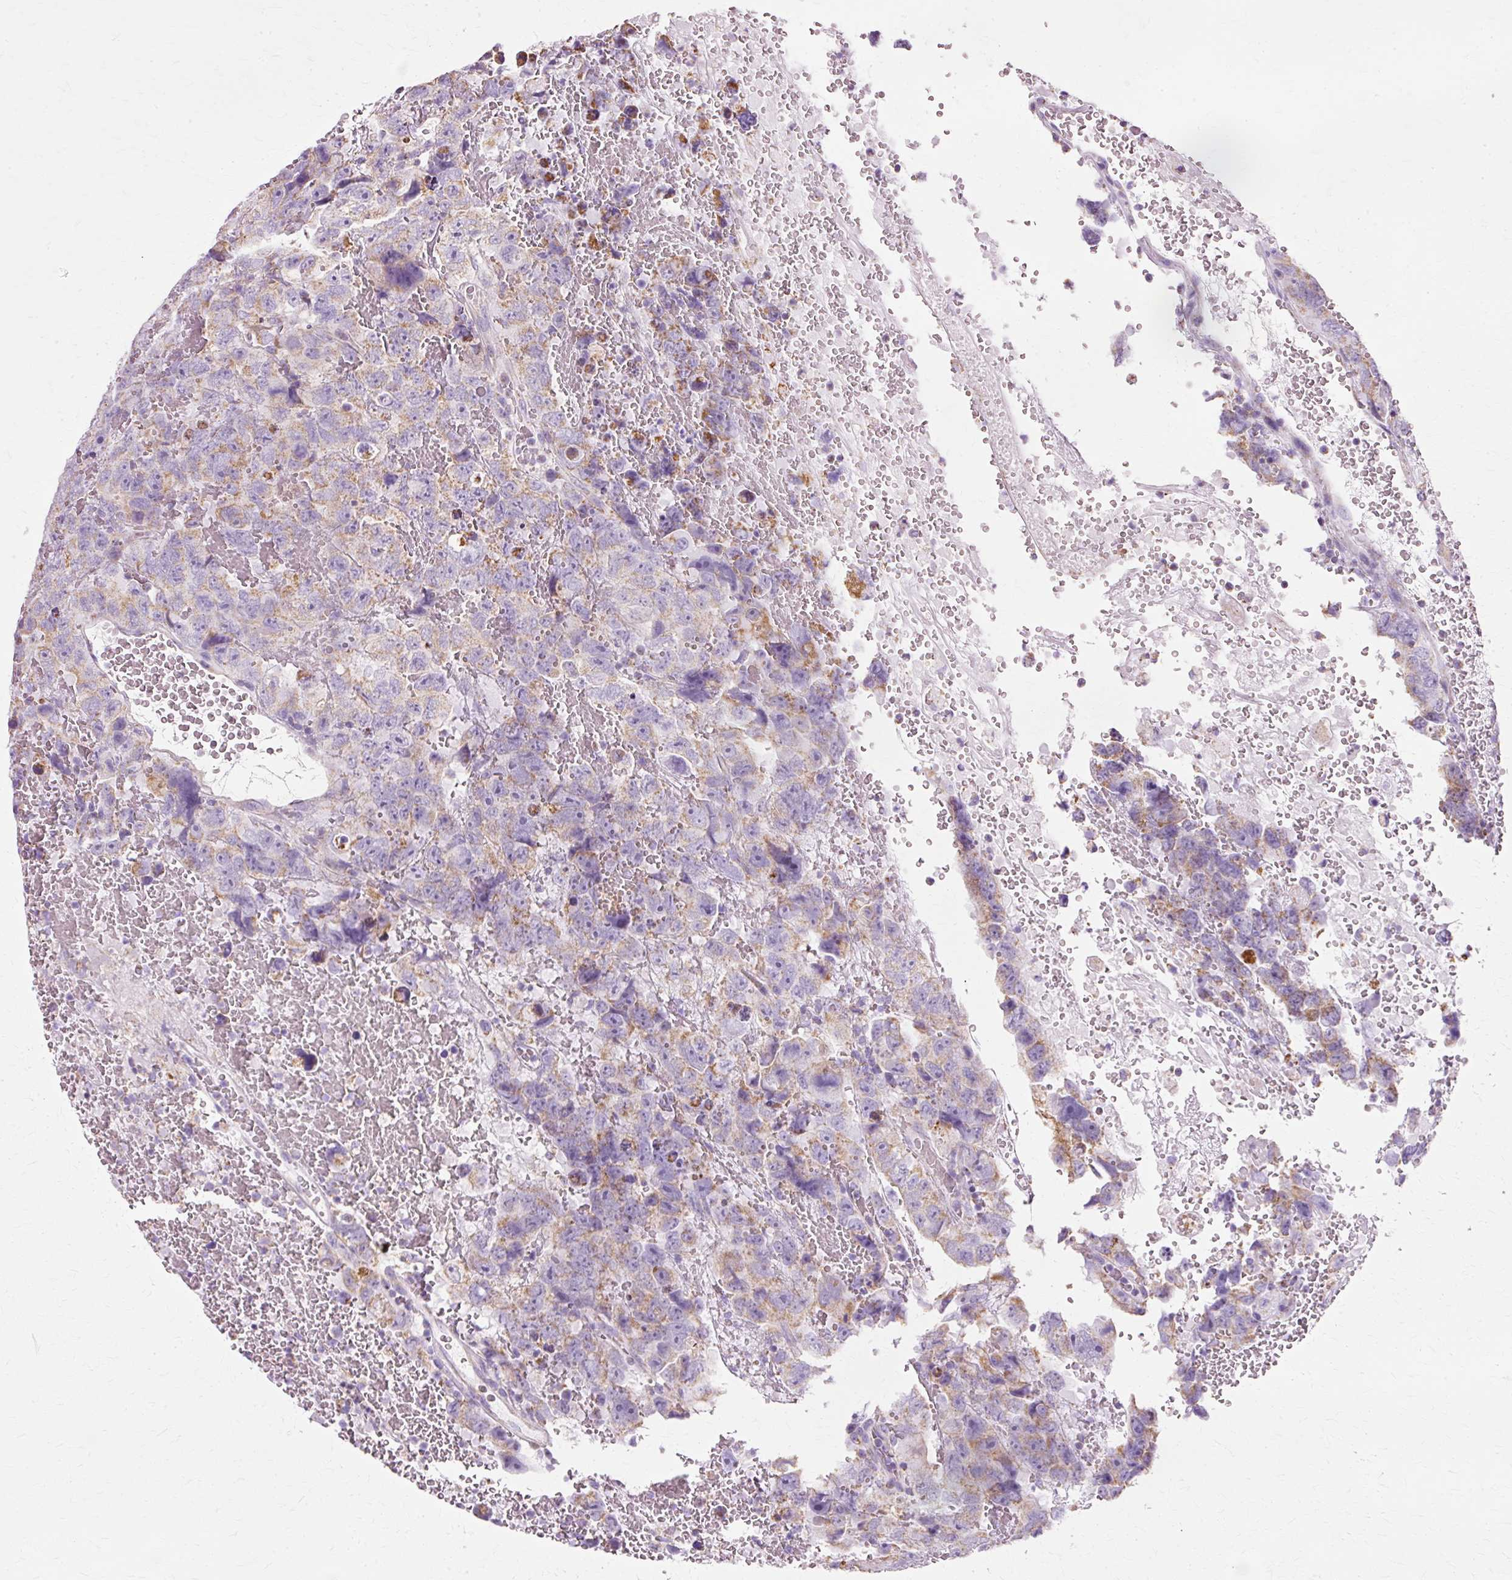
{"staining": {"intensity": "weak", "quantity": "25%-75%", "location": "cytoplasmic/membranous"}, "tissue": "testis cancer", "cell_type": "Tumor cells", "image_type": "cancer", "snomed": [{"axis": "morphology", "description": "Carcinoma, Embryonal, NOS"}, {"axis": "topography", "description": "Testis"}], "caption": "A brown stain highlights weak cytoplasmic/membranous staining of a protein in human testis embryonal carcinoma tumor cells.", "gene": "ATP5PO", "patient": {"sex": "male", "age": 45}}